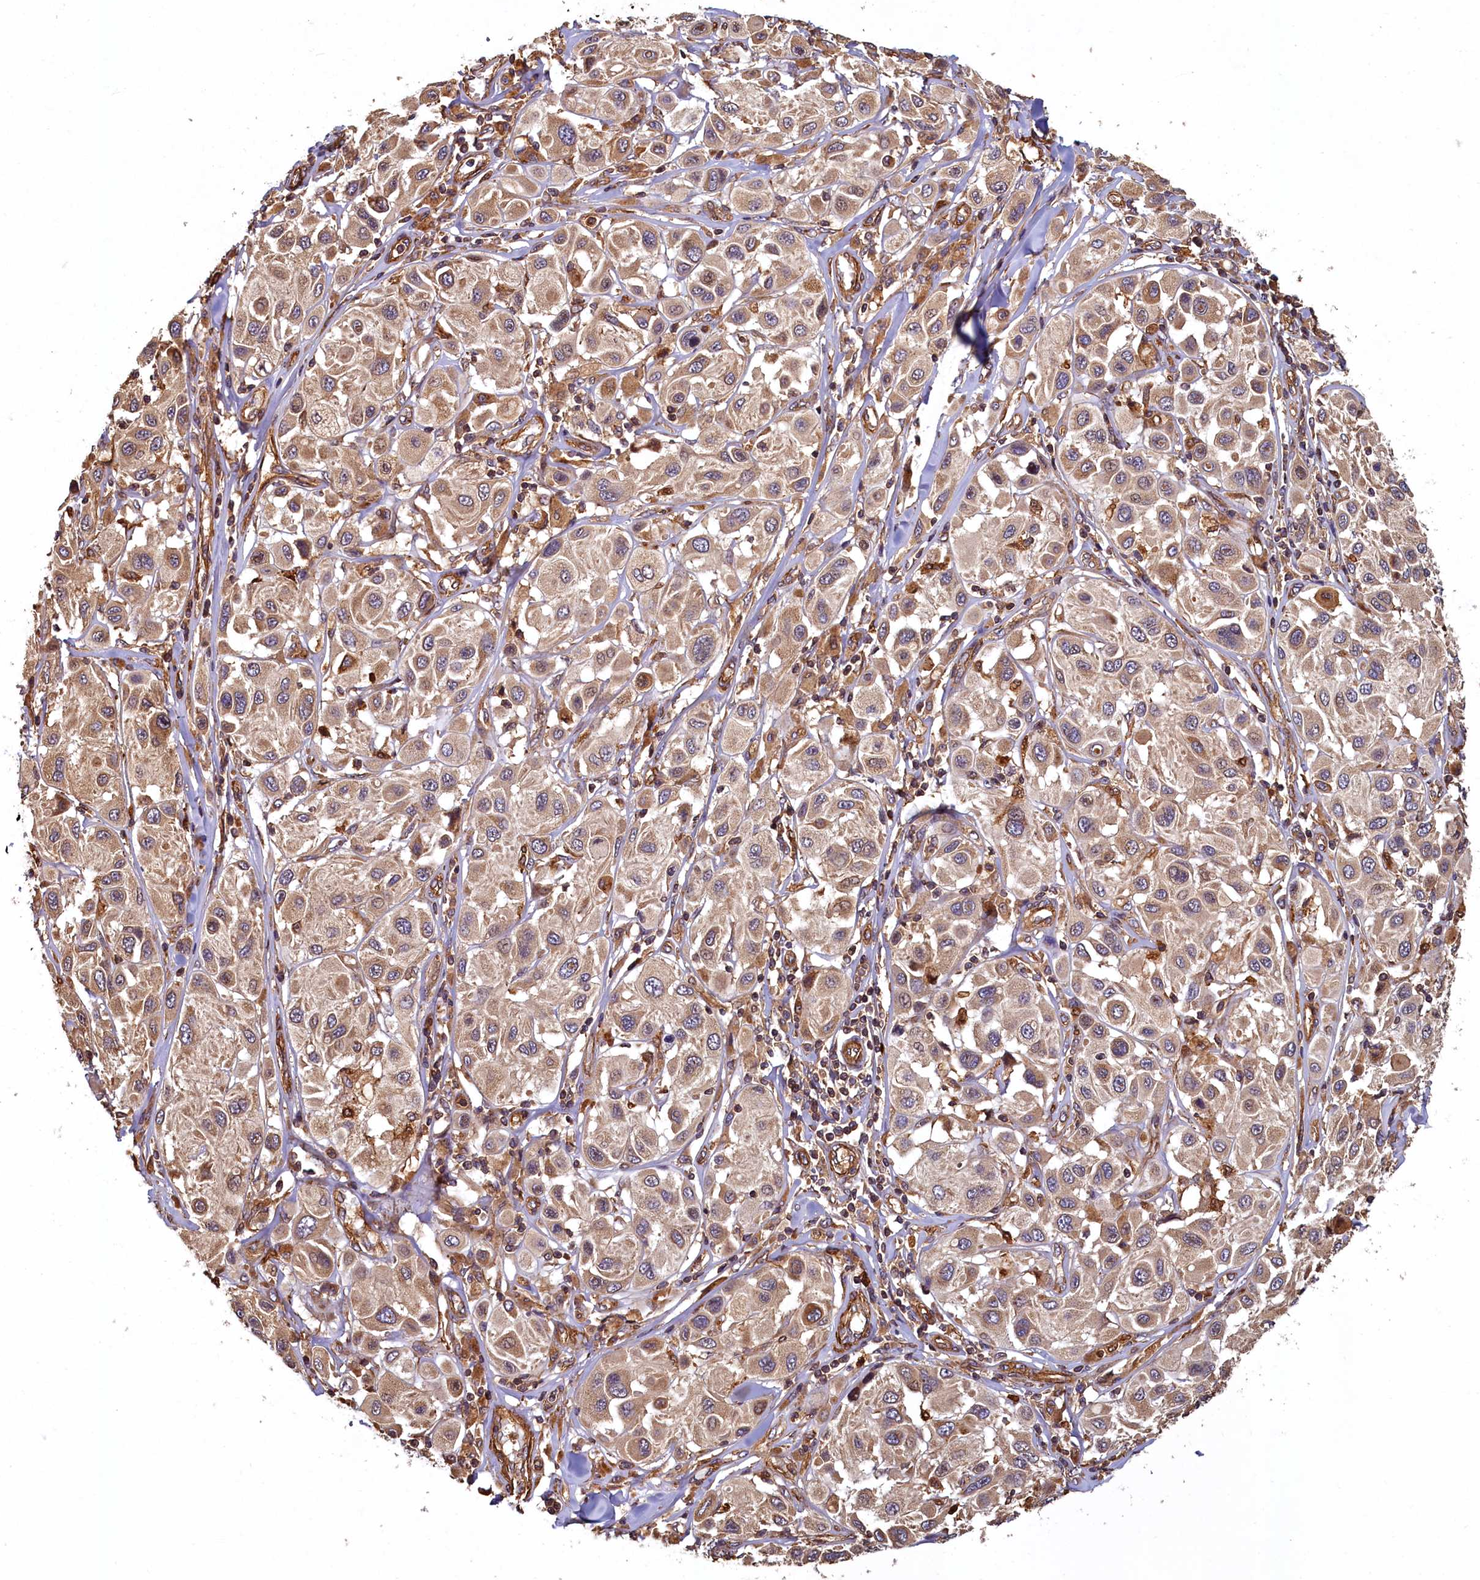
{"staining": {"intensity": "moderate", "quantity": ">75%", "location": "cytoplasmic/membranous"}, "tissue": "melanoma", "cell_type": "Tumor cells", "image_type": "cancer", "snomed": [{"axis": "morphology", "description": "Malignant melanoma, Metastatic site"}, {"axis": "topography", "description": "Skin"}], "caption": "Human malignant melanoma (metastatic site) stained with a protein marker exhibits moderate staining in tumor cells.", "gene": "CCDC102B", "patient": {"sex": "male", "age": 41}}